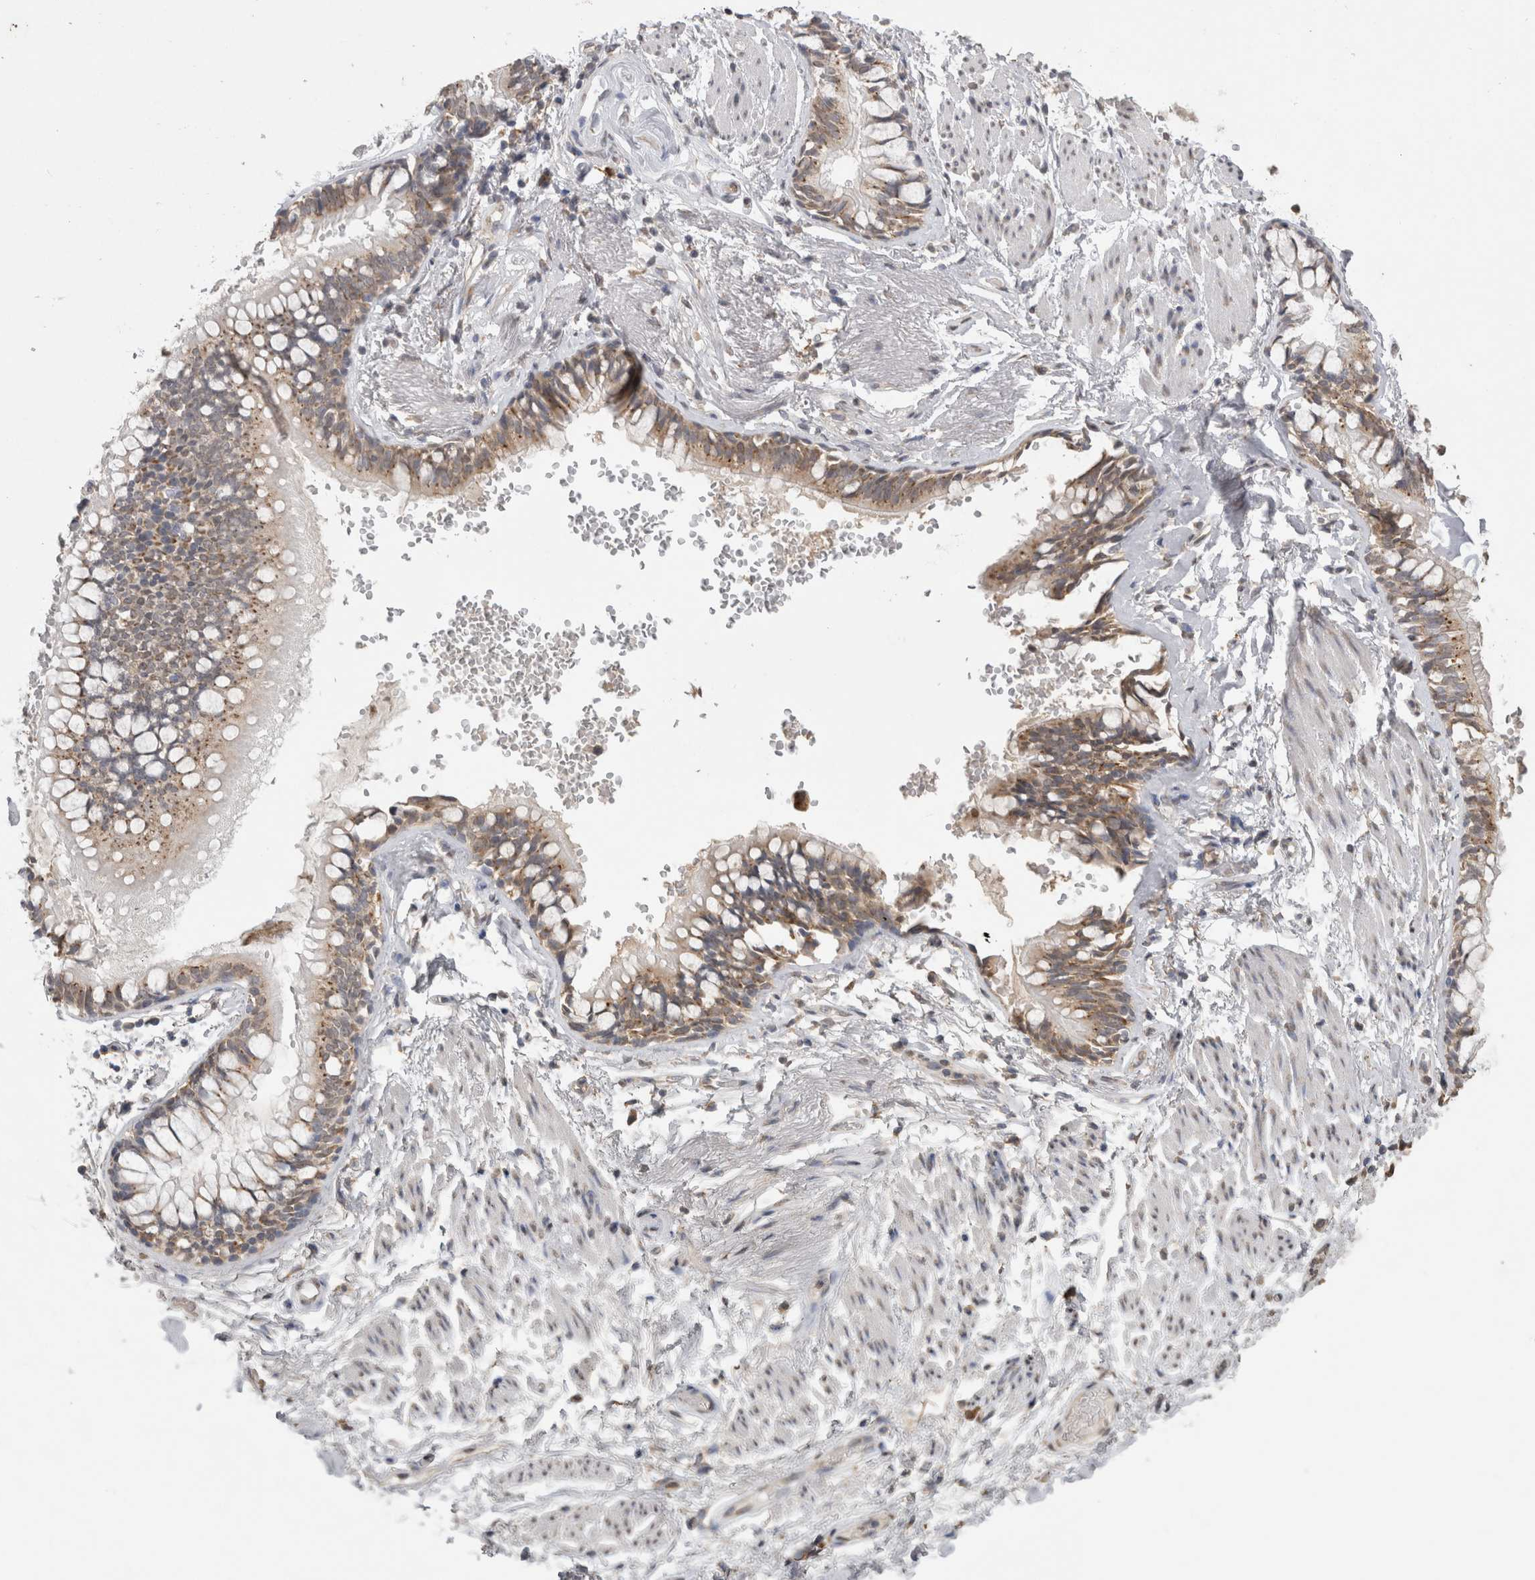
{"staining": {"intensity": "moderate", "quantity": "<25%", "location": "cytoplasmic/membranous"}, "tissue": "adipose tissue", "cell_type": "Adipocytes", "image_type": "normal", "snomed": [{"axis": "morphology", "description": "Normal tissue, NOS"}, {"axis": "topography", "description": "Cartilage tissue"}, {"axis": "topography", "description": "Bronchus"}], "caption": "DAB (3,3'-diaminobenzidine) immunohistochemical staining of unremarkable adipose tissue demonstrates moderate cytoplasmic/membranous protein staining in approximately <25% of adipocytes. (brown staining indicates protein expression, while blue staining denotes nuclei).", "gene": "NOMO1", "patient": {"sex": "female", "age": 73}}